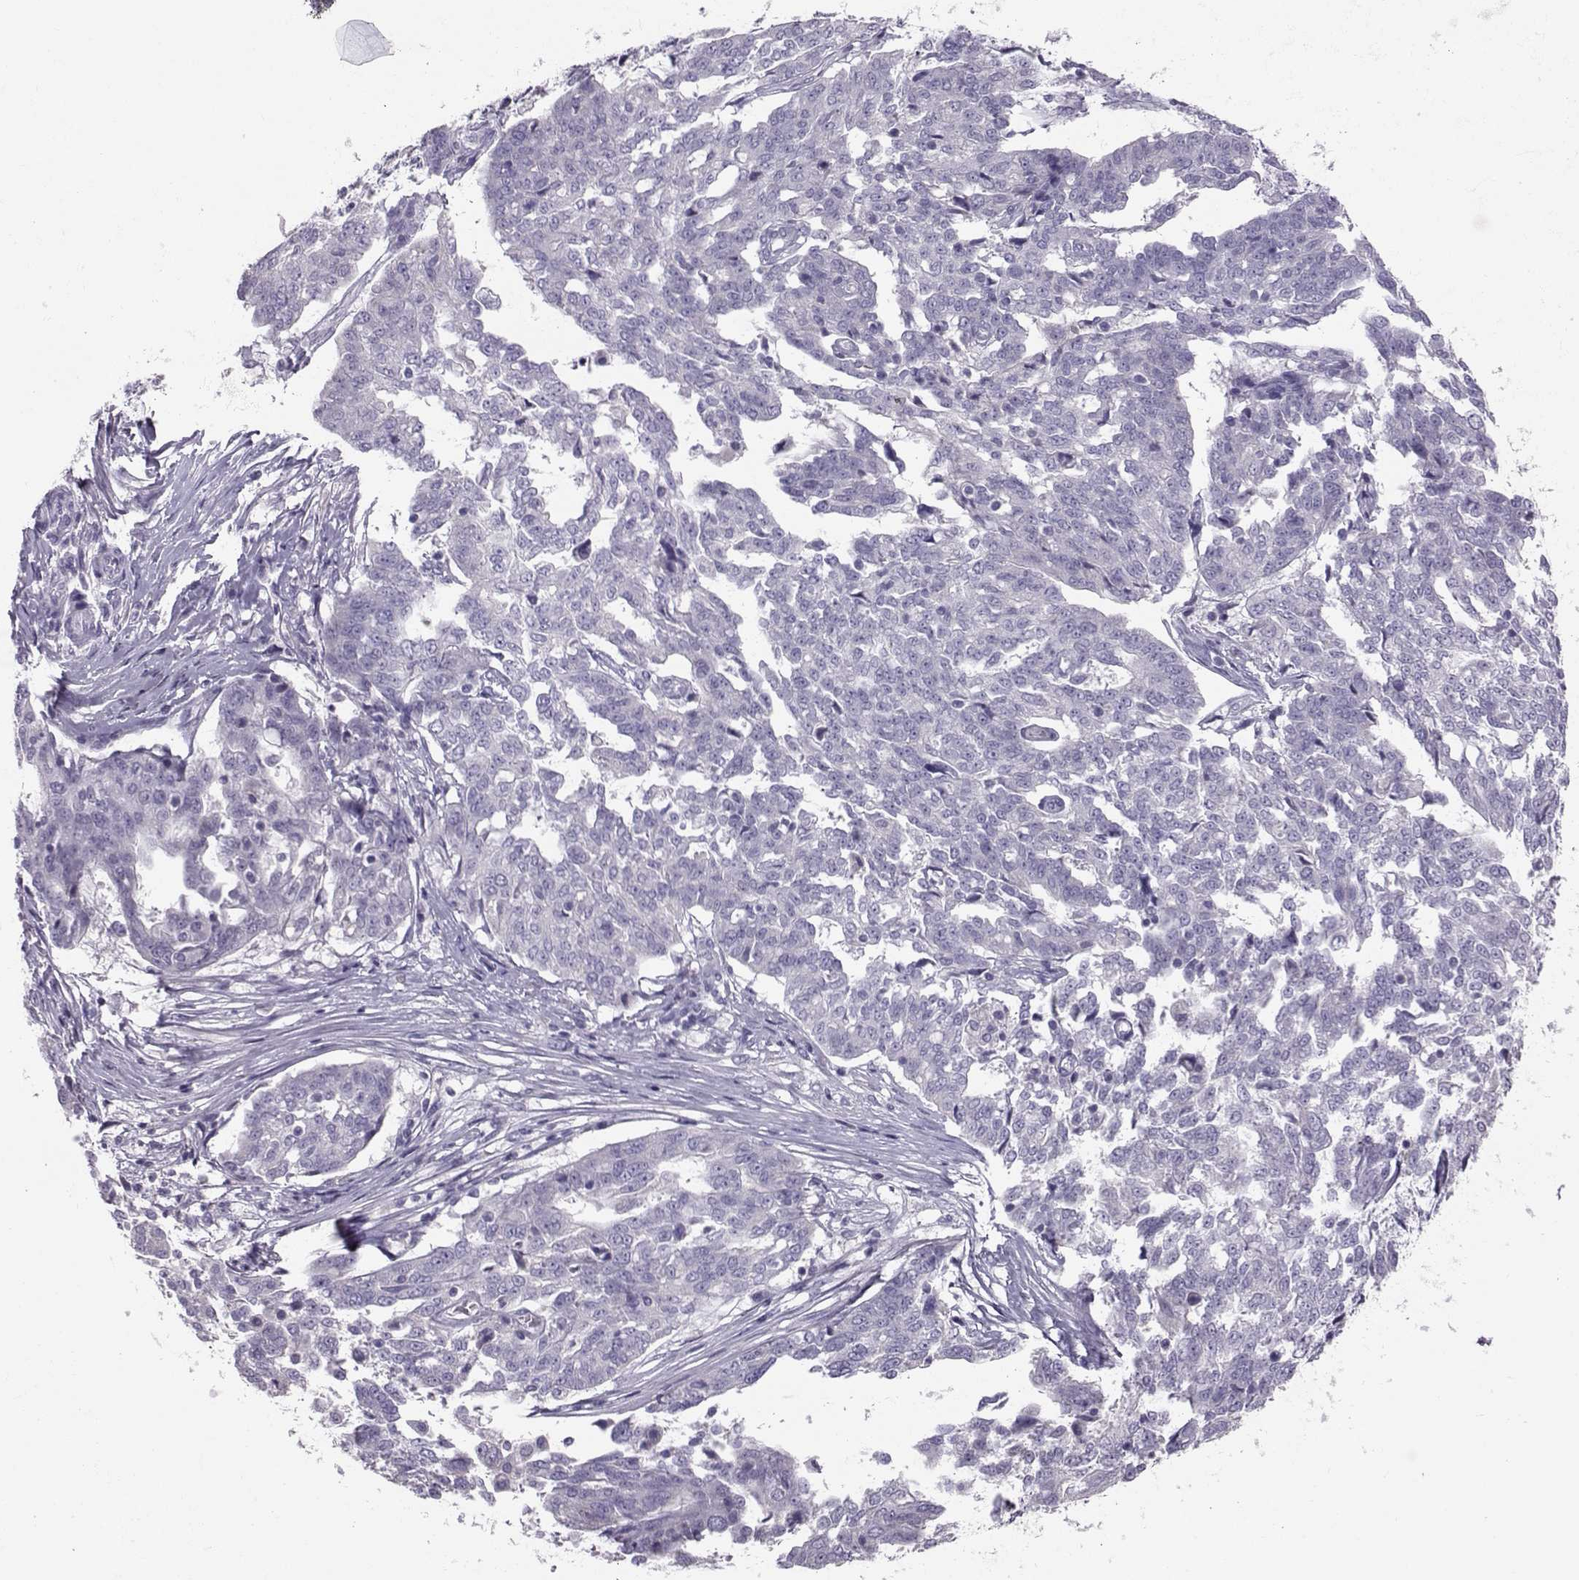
{"staining": {"intensity": "negative", "quantity": "none", "location": "none"}, "tissue": "ovarian cancer", "cell_type": "Tumor cells", "image_type": "cancer", "snomed": [{"axis": "morphology", "description": "Cystadenocarcinoma, serous, NOS"}, {"axis": "topography", "description": "Ovary"}], "caption": "Immunohistochemistry of ovarian serous cystadenocarcinoma exhibits no expression in tumor cells. The staining is performed using DAB brown chromogen with nuclei counter-stained in using hematoxylin.", "gene": "DNAAF1", "patient": {"sex": "female", "age": 67}}